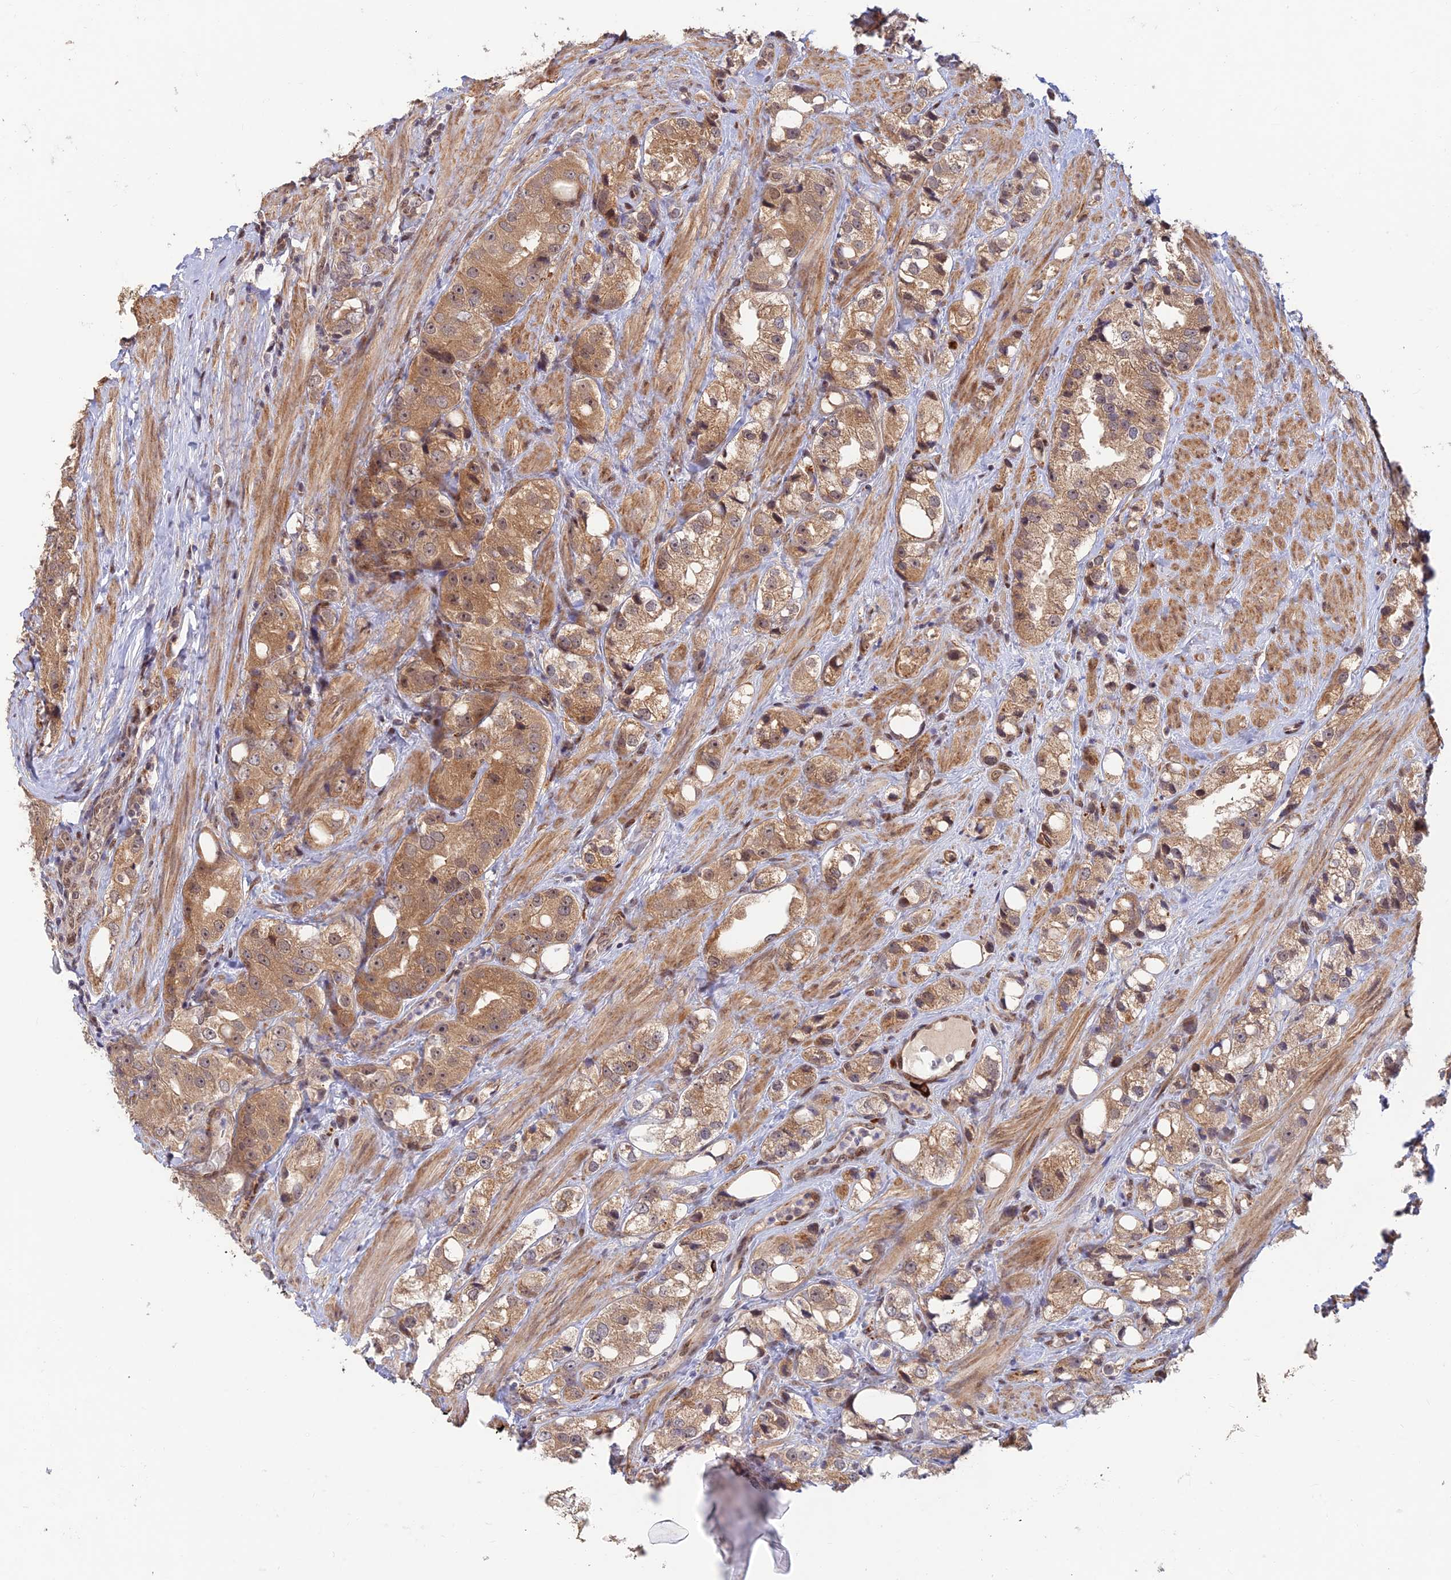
{"staining": {"intensity": "moderate", "quantity": ">75%", "location": "cytoplasmic/membranous"}, "tissue": "prostate cancer", "cell_type": "Tumor cells", "image_type": "cancer", "snomed": [{"axis": "morphology", "description": "Adenocarcinoma, NOS"}, {"axis": "topography", "description": "Prostate"}], "caption": "This histopathology image demonstrates immunohistochemistry (IHC) staining of adenocarcinoma (prostate), with medium moderate cytoplasmic/membranous staining in about >75% of tumor cells.", "gene": "ZNF565", "patient": {"sex": "male", "age": 79}}